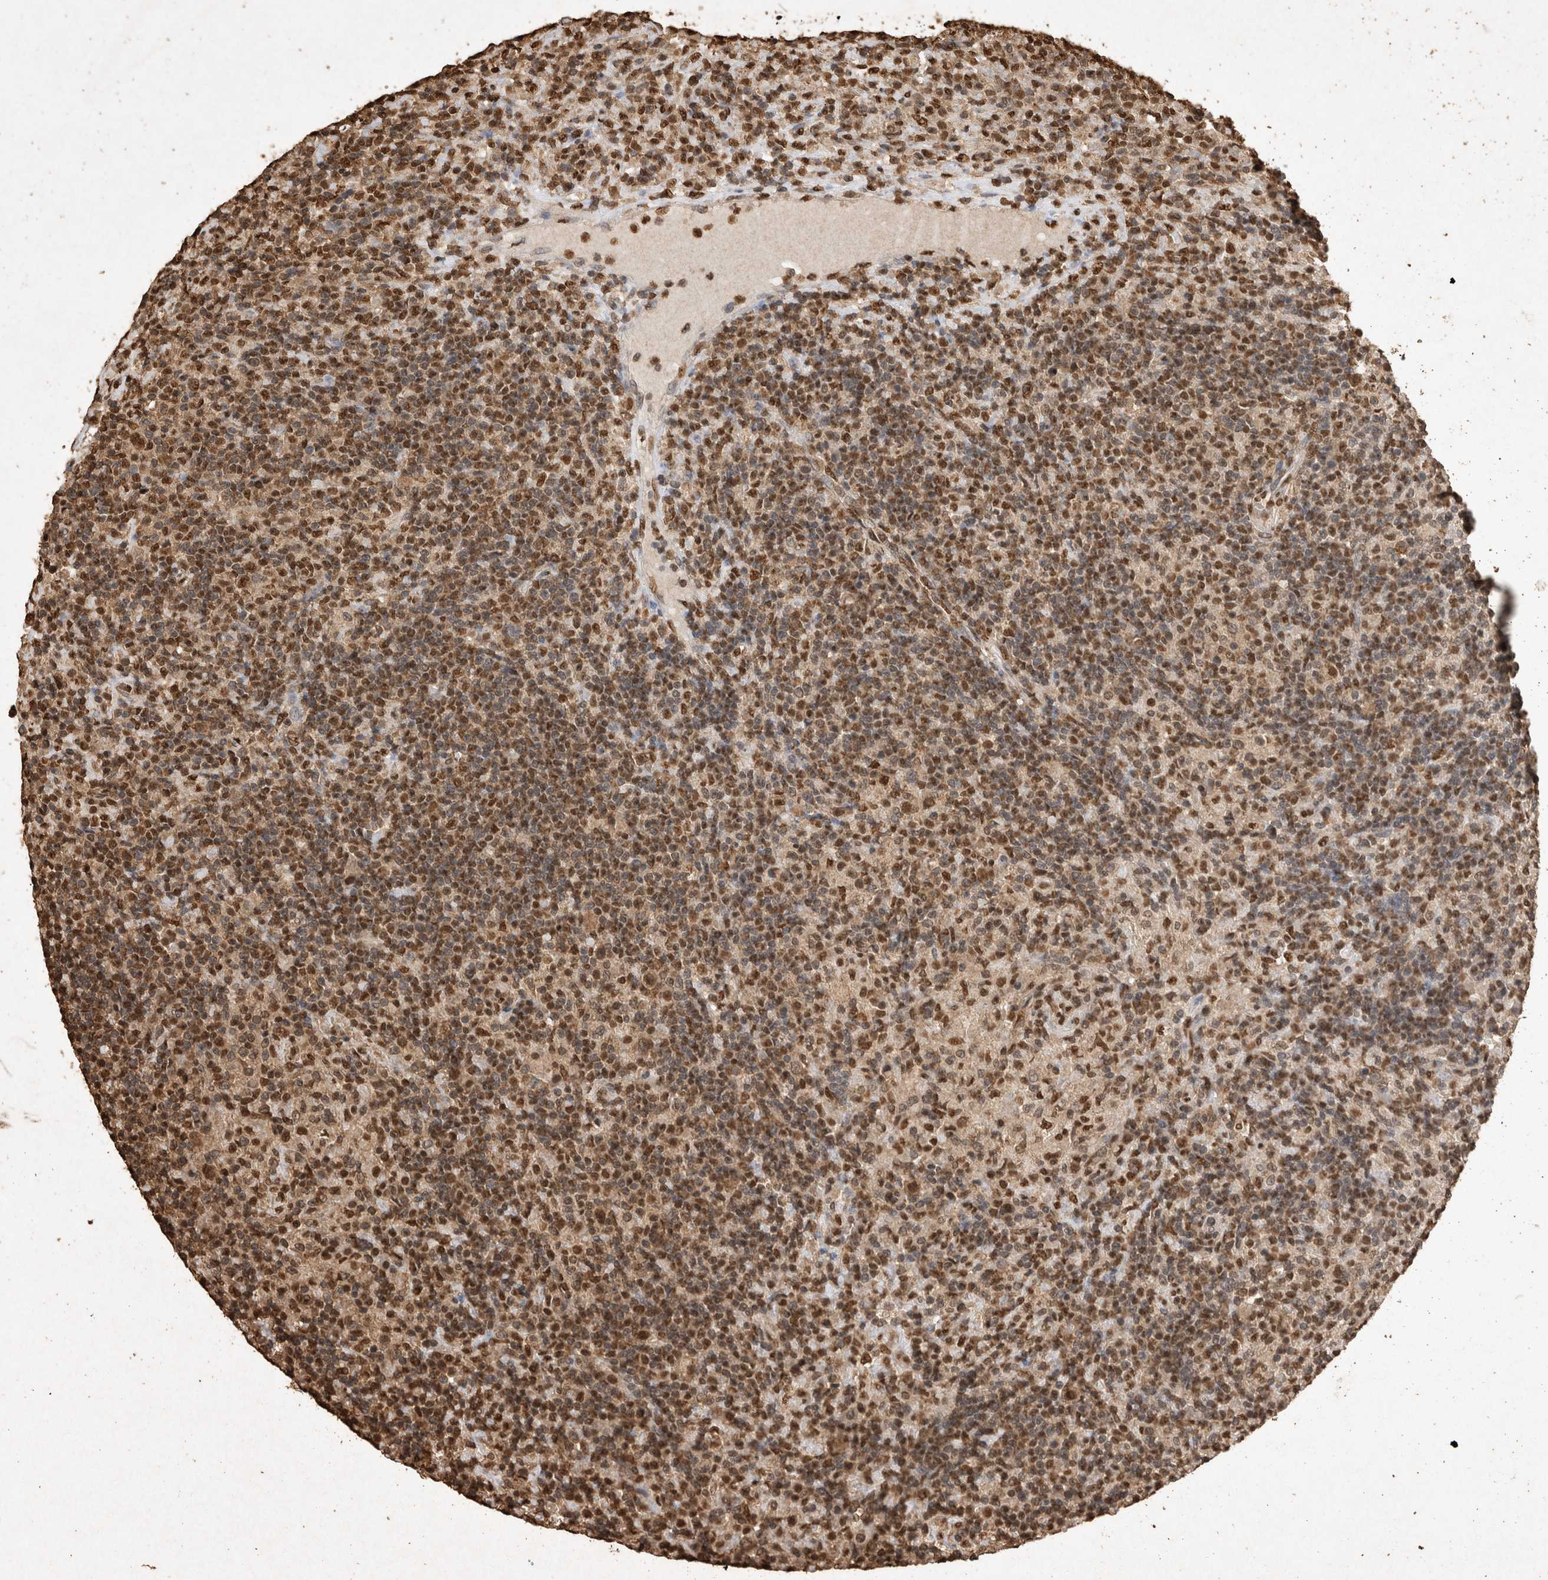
{"staining": {"intensity": "moderate", "quantity": ">75%", "location": "nuclear"}, "tissue": "lymphoma", "cell_type": "Tumor cells", "image_type": "cancer", "snomed": [{"axis": "morphology", "description": "Hodgkin's disease, NOS"}, {"axis": "topography", "description": "Lymph node"}], "caption": "The histopathology image shows staining of Hodgkin's disease, revealing moderate nuclear protein positivity (brown color) within tumor cells.", "gene": "OAS2", "patient": {"sex": "male", "age": 70}}